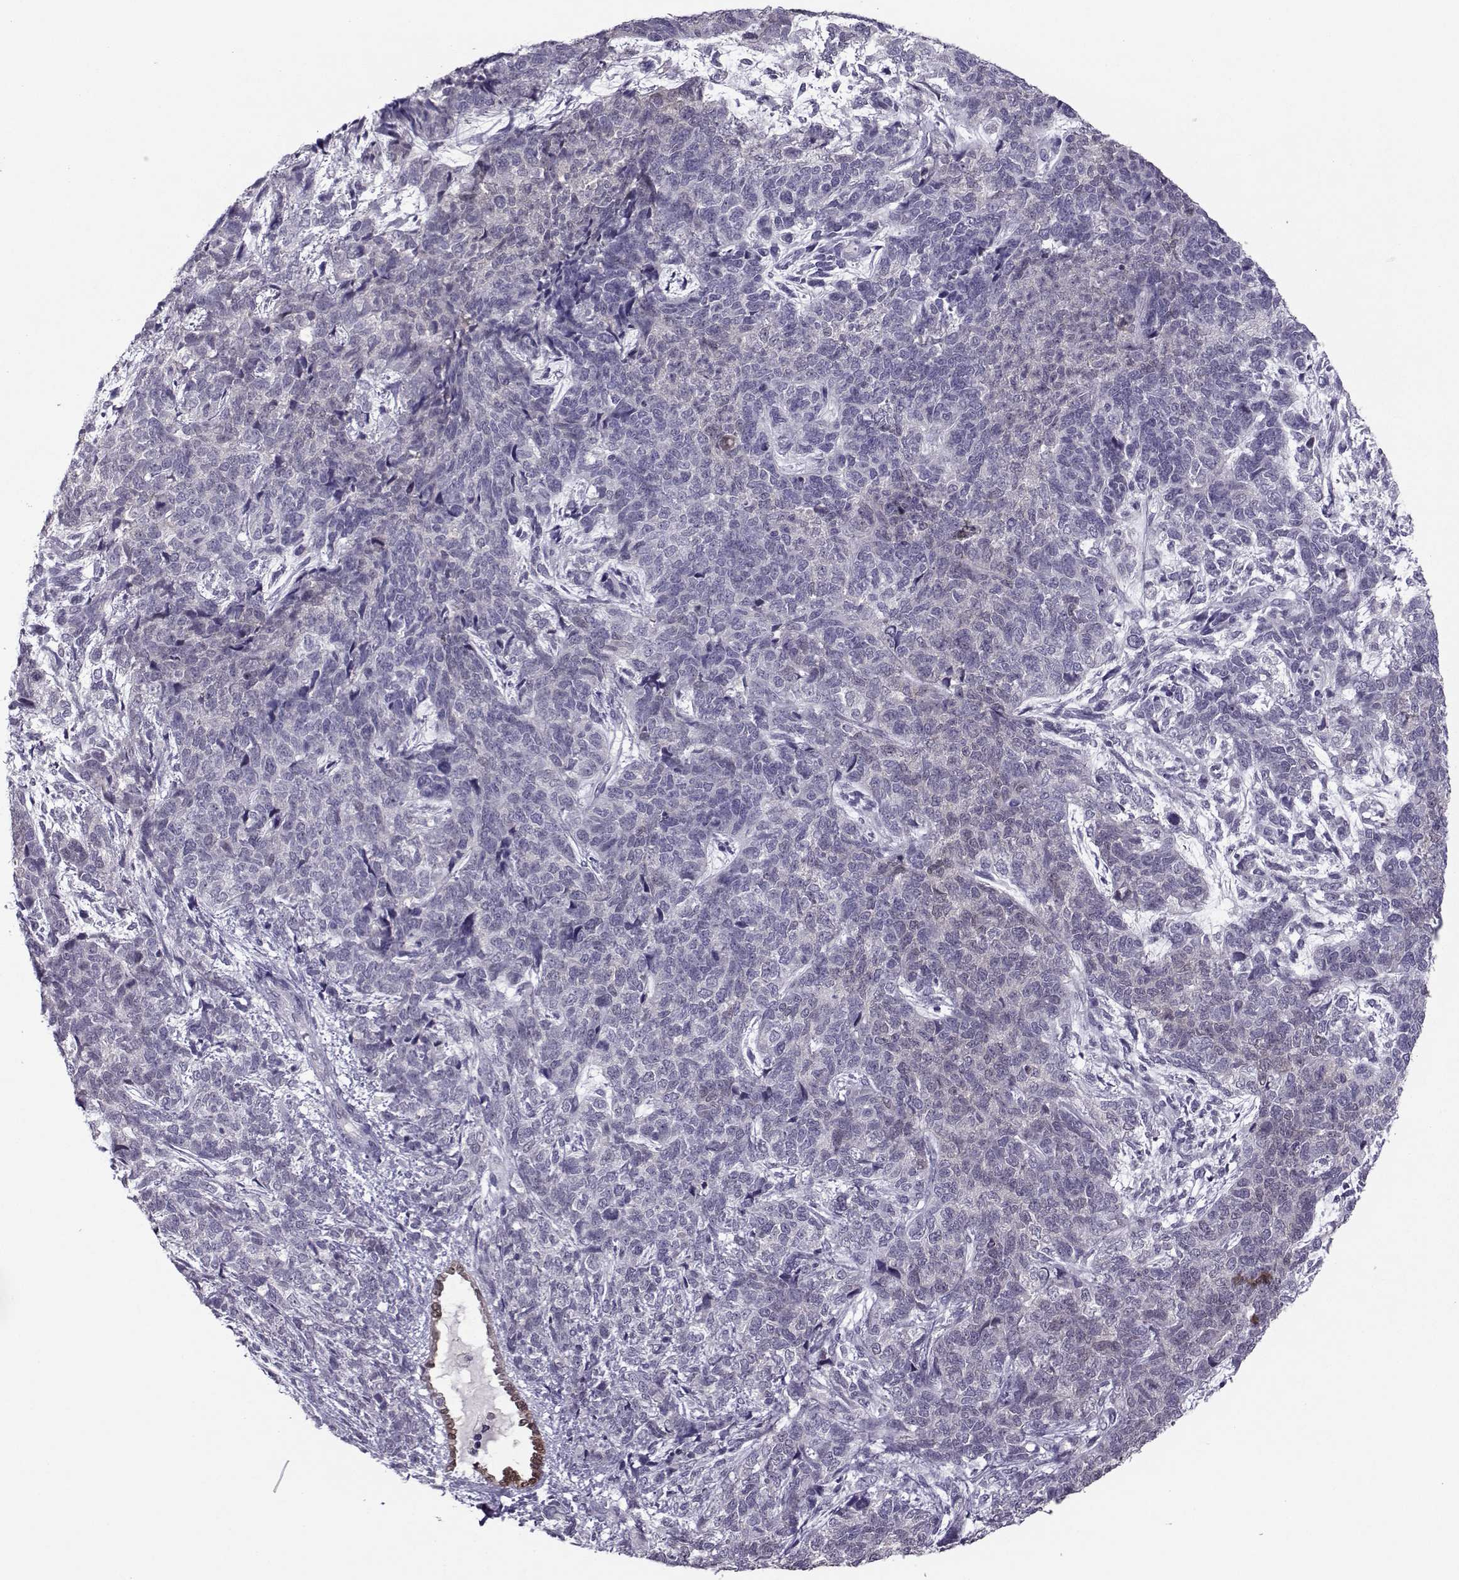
{"staining": {"intensity": "negative", "quantity": "none", "location": "none"}, "tissue": "cervical cancer", "cell_type": "Tumor cells", "image_type": "cancer", "snomed": [{"axis": "morphology", "description": "Squamous cell carcinoma, NOS"}, {"axis": "topography", "description": "Cervix"}], "caption": "High power microscopy photomicrograph of an immunohistochemistry (IHC) histopathology image of squamous cell carcinoma (cervical), revealing no significant staining in tumor cells.", "gene": "ASRGL1", "patient": {"sex": "female", "age": 63}}